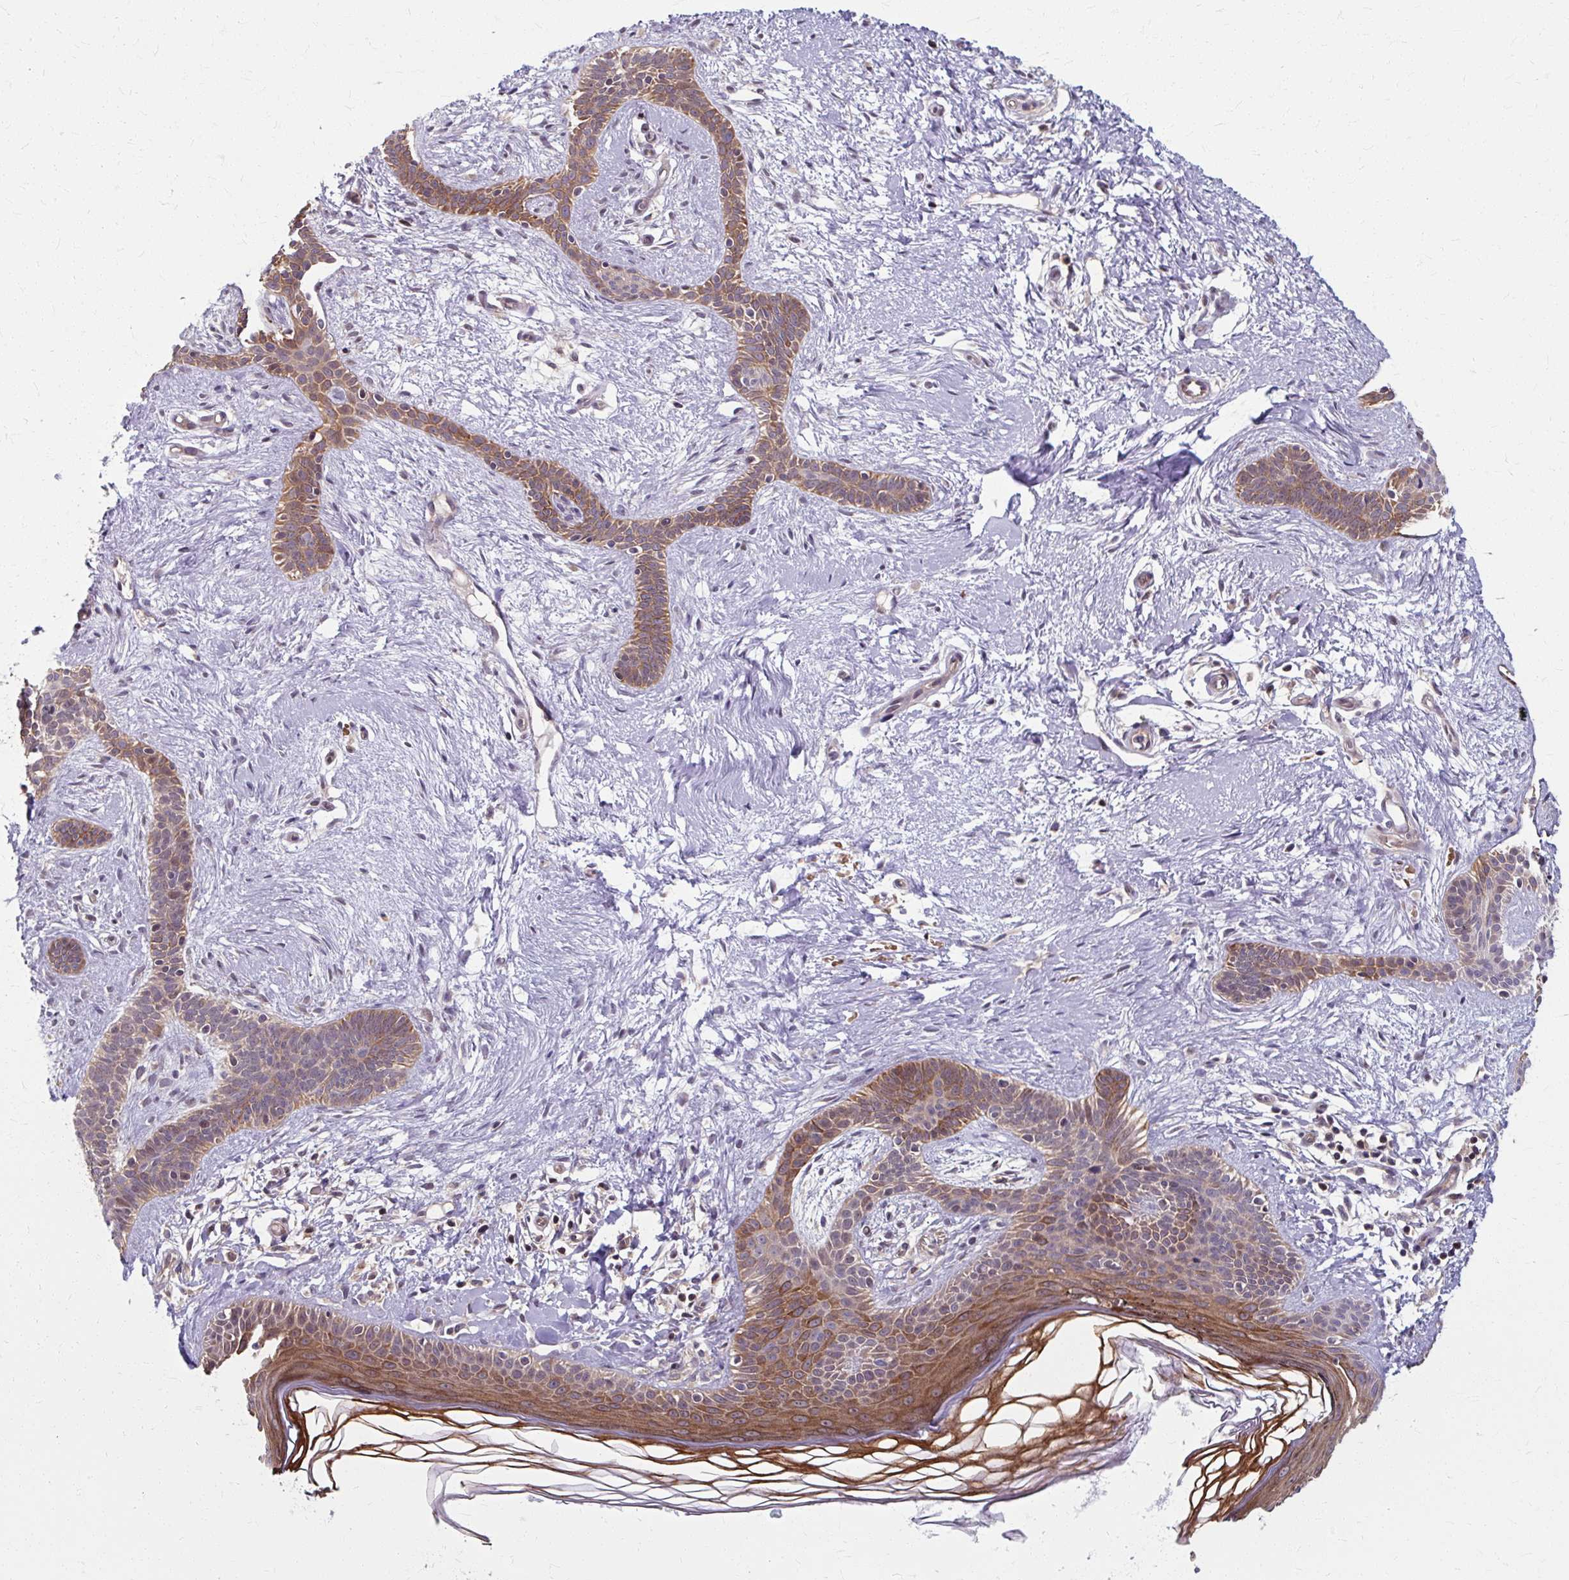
{"staining": {"intensity": "moderate", "quantity": ">75%", "location": "cytoplasmic/membranous,nuclear"}, "tissue": "skin cancer", "cell_type": "Tumor cells", "image_type": "cancer", "snomed": [{"axis": "morphology", "description": "Basal cell carcinoma"}, {"axis": "topography", "description": "Skin"}], "caption": "Skin cancer (basal cell carcinoma) stained with DAB (3,3'-diaminobenzidine) IHC reveals medium levels of moderate cytoplasmic/membranous and nuclear positivity in approximately >75% of tumor cells.", "gene": "ZNF555", "patient": {"sex": "male", "age": 78}}